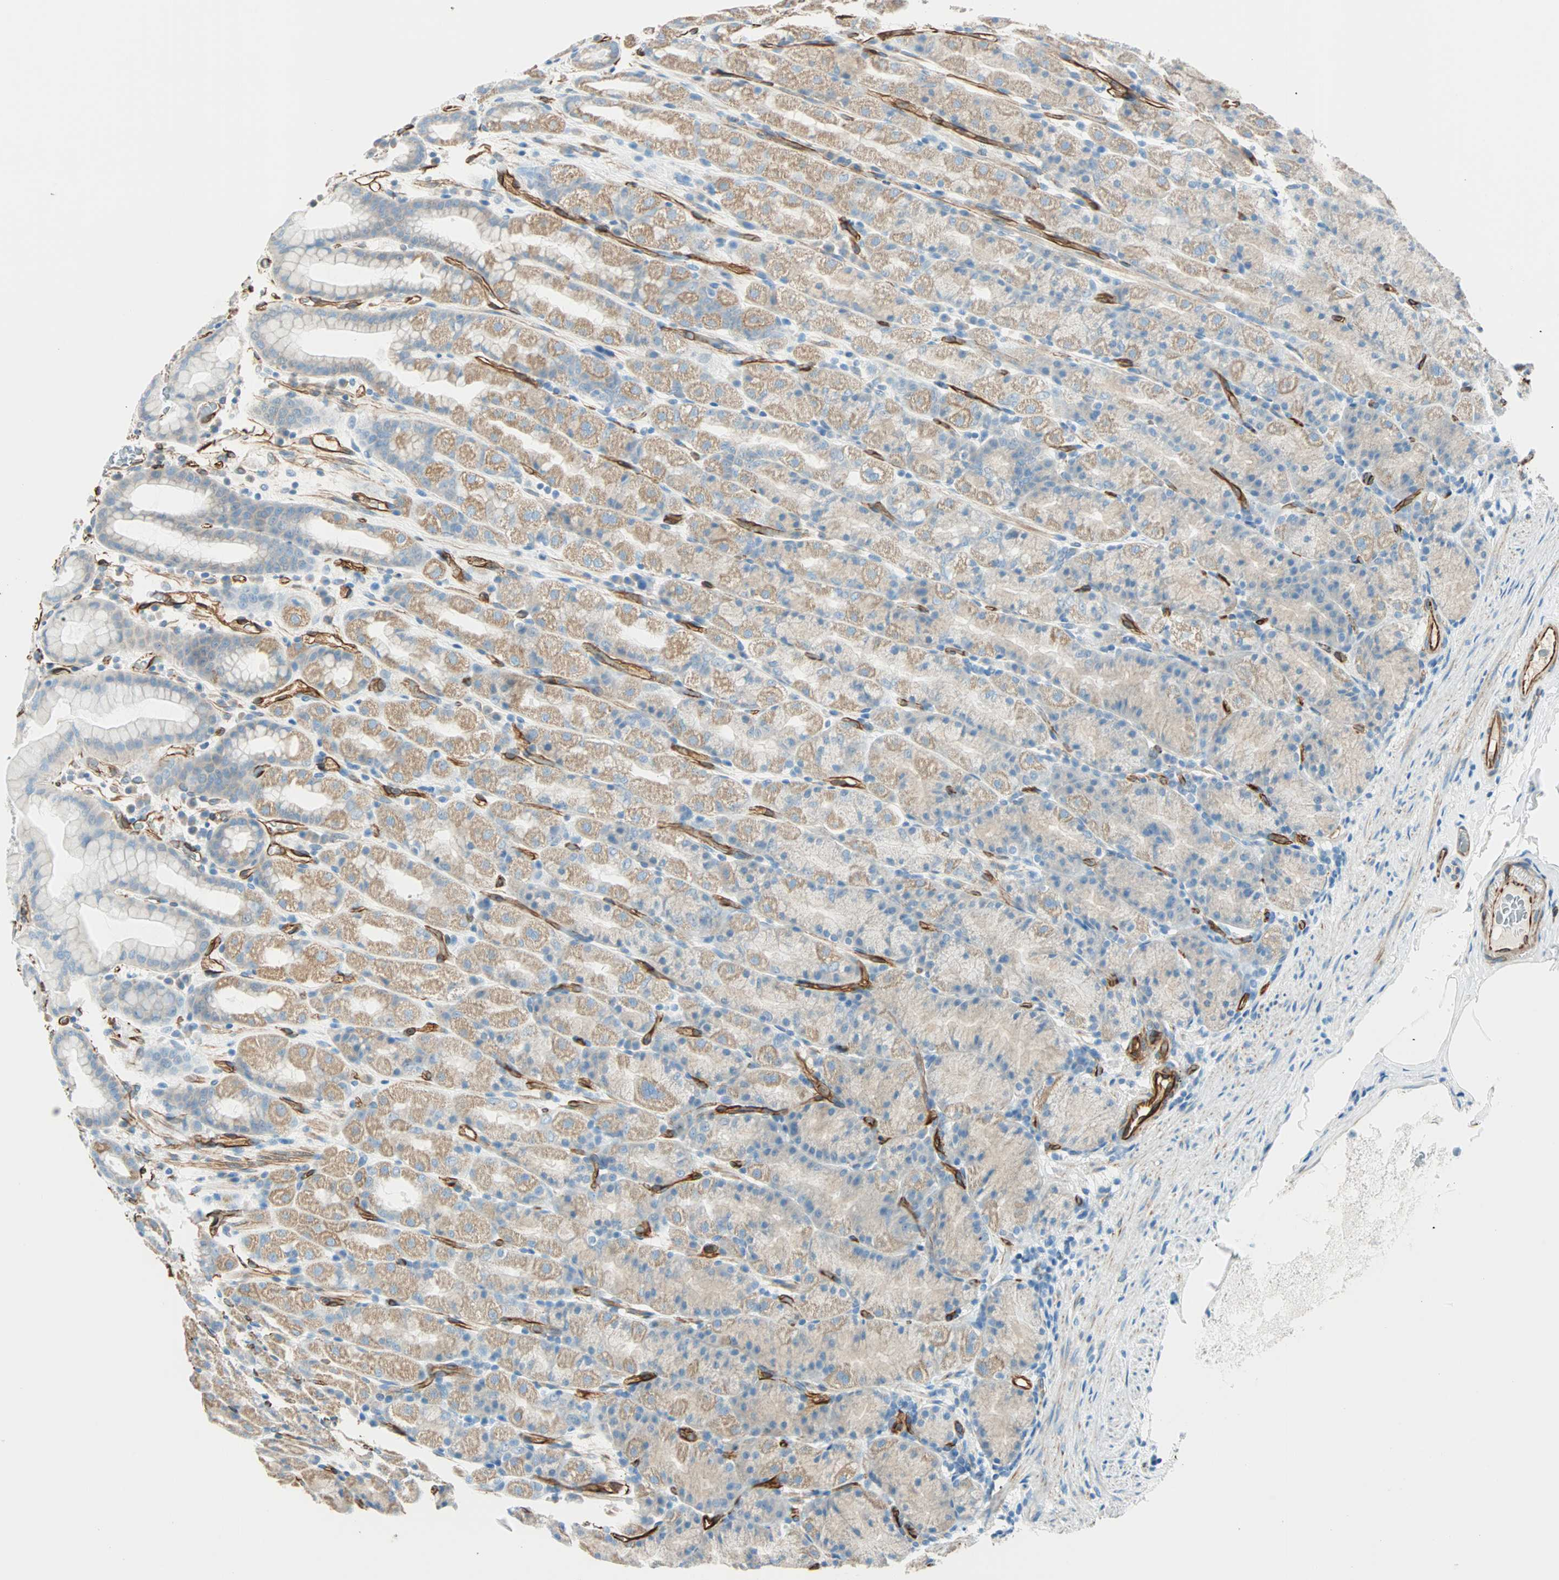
{"staining": {"intensity": "weak", "quantity": "25%-75%", "location": "cytoplasmic/membranous"}, "tissue": "stomach", "cell_type": "Glandular cells", "image_type": "normal", "snomed": [{"axis": "morphology", "description": "Normal tissue, NOS"}, {"axis": "topography", "description": "Stomach, upper"}], "caption": "IHC histopathology image of benign stomach: stomach stained using immunohistochemistry demonstrates low levels of weak protein expression localized specifically in the cytoplasmic/membranous of glandular cells, appearing as a cytoplasmic/membranous brown color.", "gene": "NES", "patient": {"sex": "male", "age": 68}}